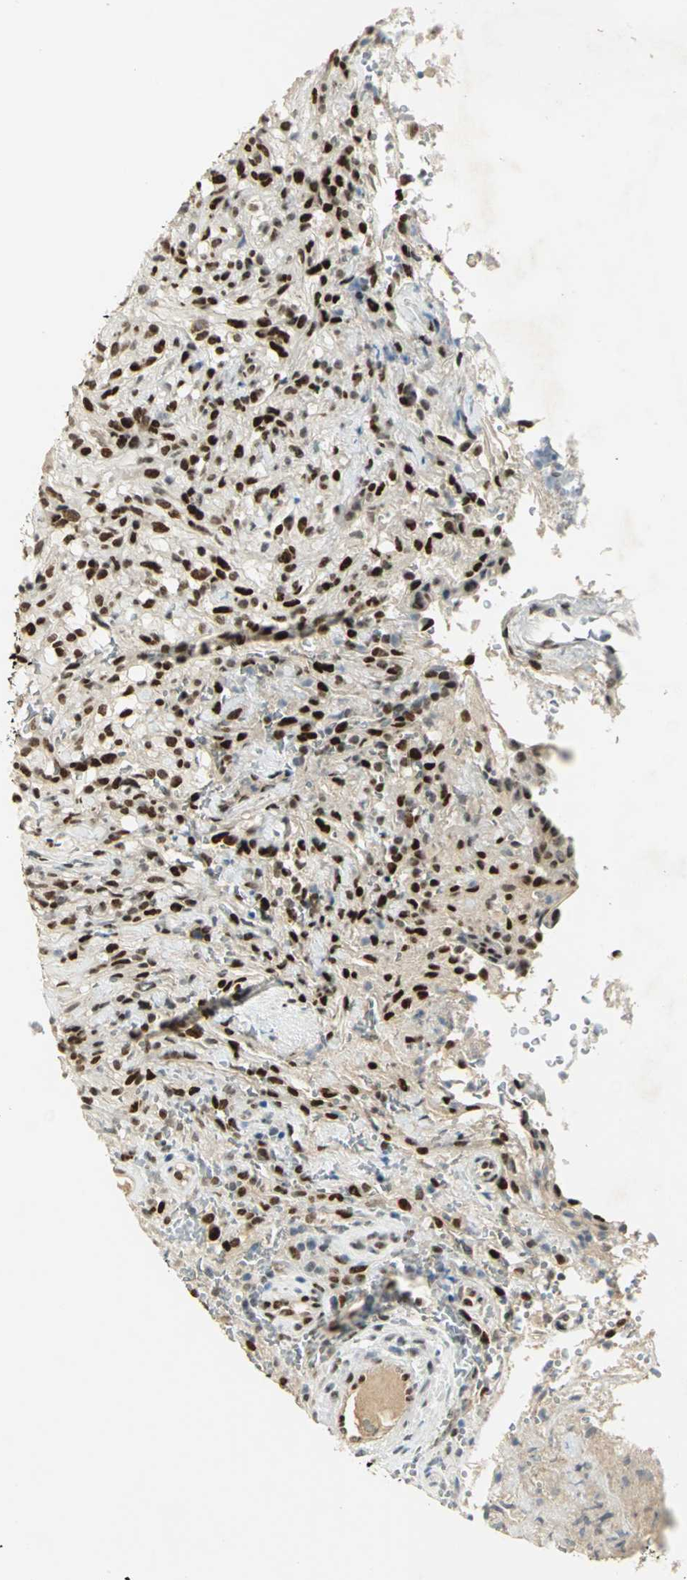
{"staining": {"intensity": "strong", "quantity": ">75%", "location": "nuclear"}, "tissue": "glioma", "cell_type": "Tumor cells", "image_type": "cancer", "snomed": [{"axis": "morphology", "description": "Normal tissue, NOS"}, {"axis": "morphology", "description": "Glioma, malignant, High grade"}, {"axis": "topography", "description": "Cerebral cortex"}], "caption": "An image of glioma stained for a protein displays strong nuclear brown staining in tumor cells.", "gene": "AK6", "patient": {"sex": "male", "age": 75}}